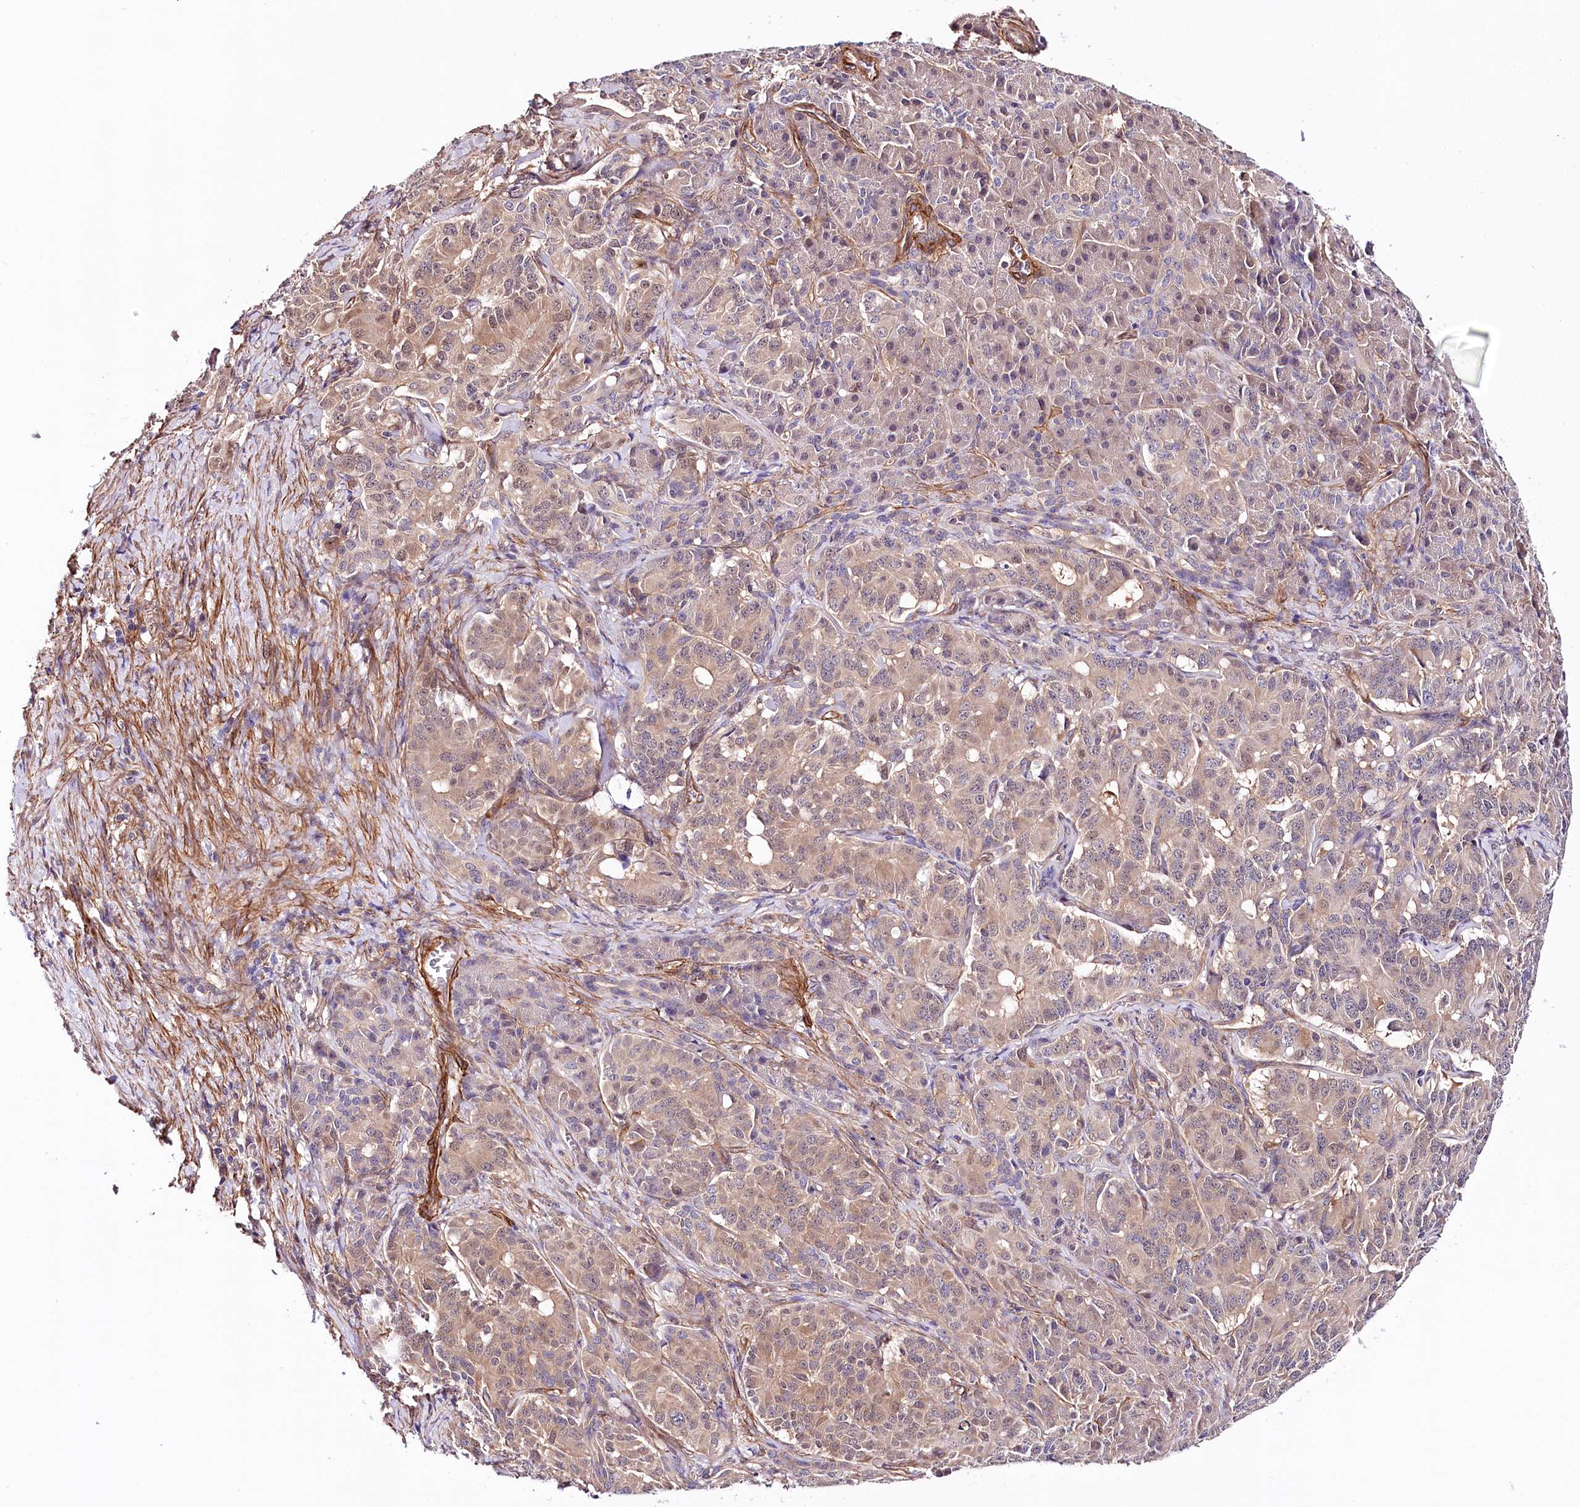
{"staining": {"intensity": "weak", "quantity": ">75%", "location": "cytoplasmic/membranous,nuclear"}, "tissue": "pancreatic cancer", "cell_type": "Tumor cells", "image_type": "cancer", "snomed": [{"axis": "morphology", "description": "Adenocarcinoma, NOS"}, {"axis": "topography", "description": "Pancreas"}], "caption": "Approximately >75% of tumor cells in human pancreatic adenocarcinoma show weak cytoplasmic/membranous and nuclear protein staining as visualized by brown immunohistochemical staining.", "gene": "PPP2R5B", "patient": {"sex": "female", "age": 74}}